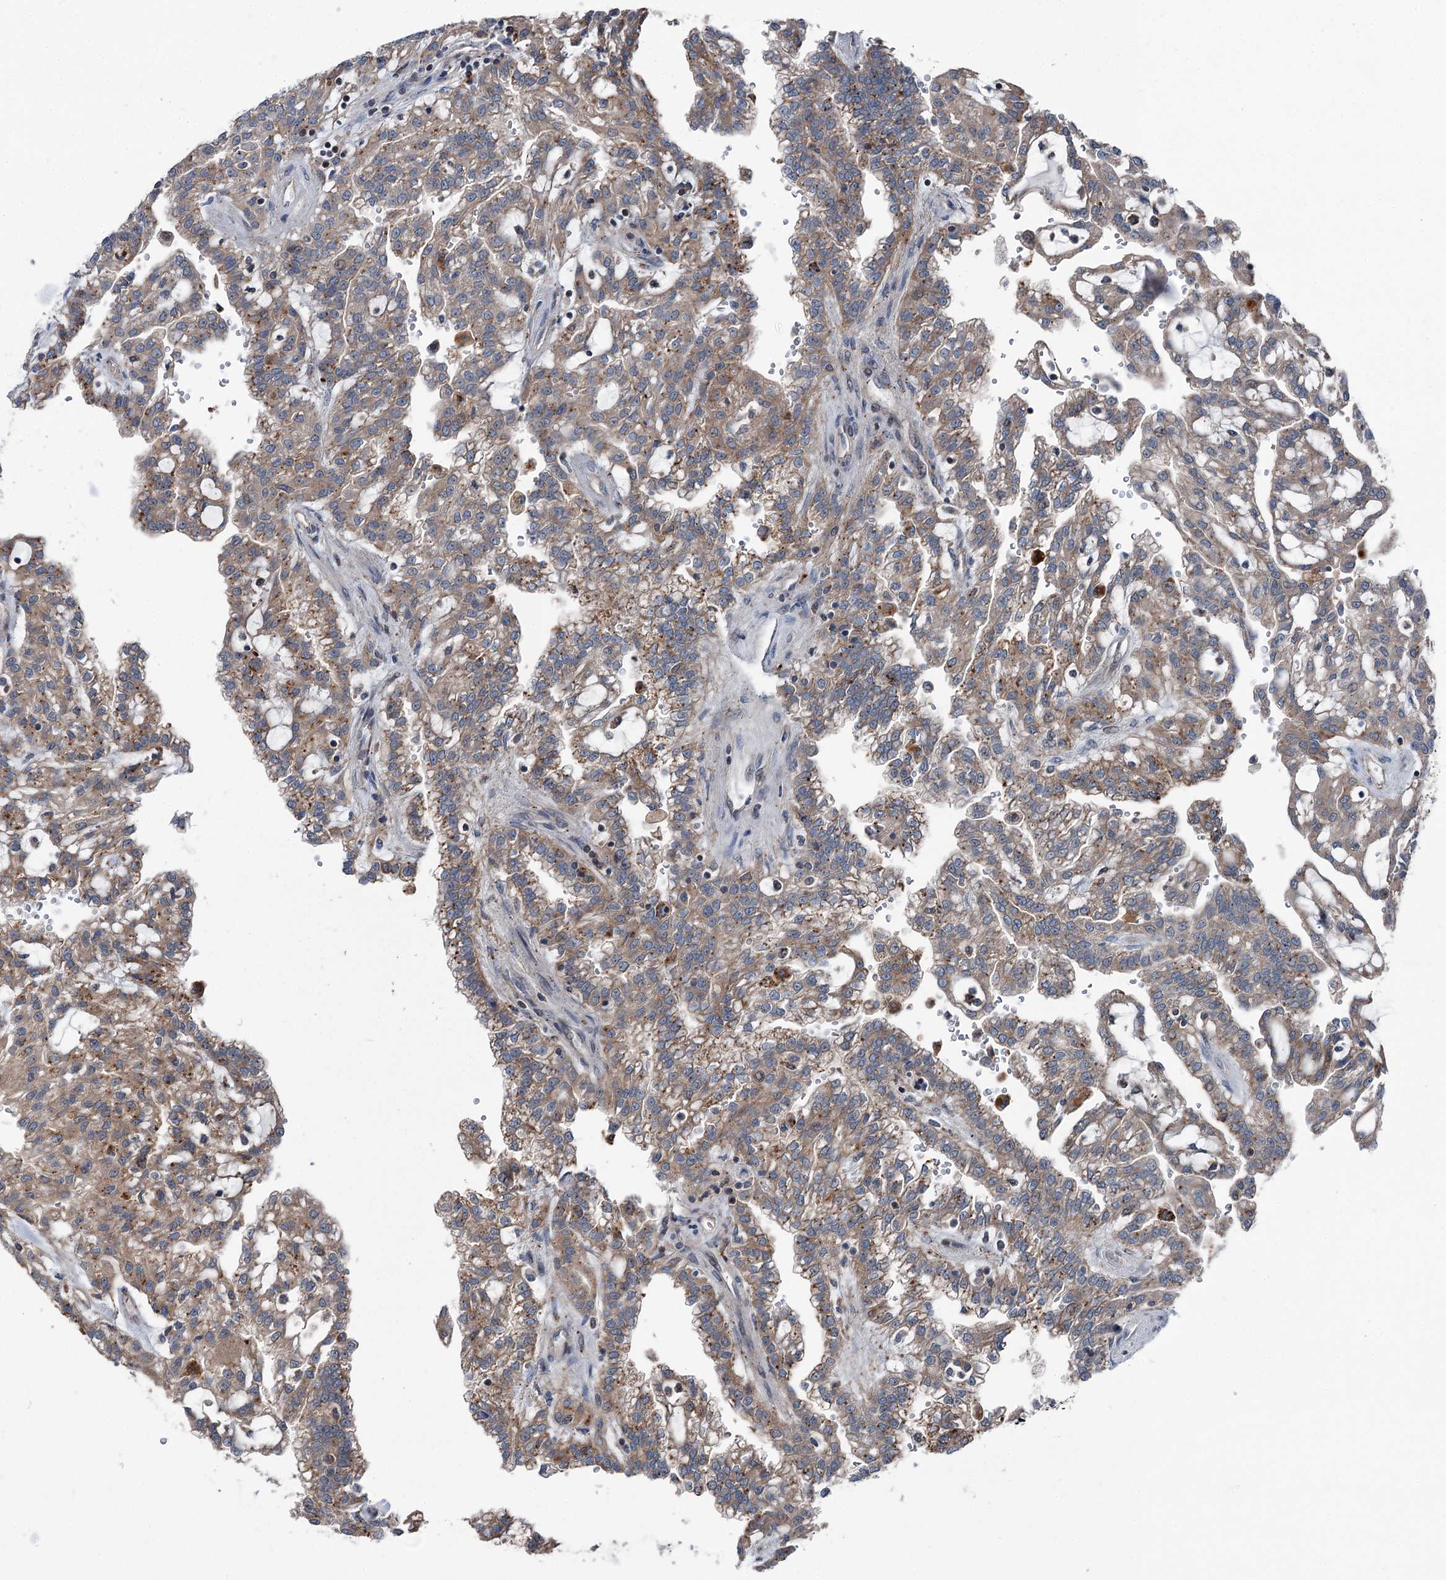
{"staining": {"intensity": "moderate", "quantity": ">75%", "location": "cytoplasmic/membranous"}, "tissue": "renal cancer", "cell_type": "Tumor cells", "image_type": "cancer", "snomed": [{"axis": "morphology", "description": "Adenocarcinoma, NOS"}, {"axis": "topography", "description": "Kidney"}], "caption": "This histopathology image demonstrates renal adenocarcinoma stained with IHC to label a protein in brown. The cytoplasmic/membranous of tumor cells show moderate positivity for the protein. Nuclei are counter-stained blue.", "gene": "POLR1D", "patient": {"sex": "male", "age": 63}}